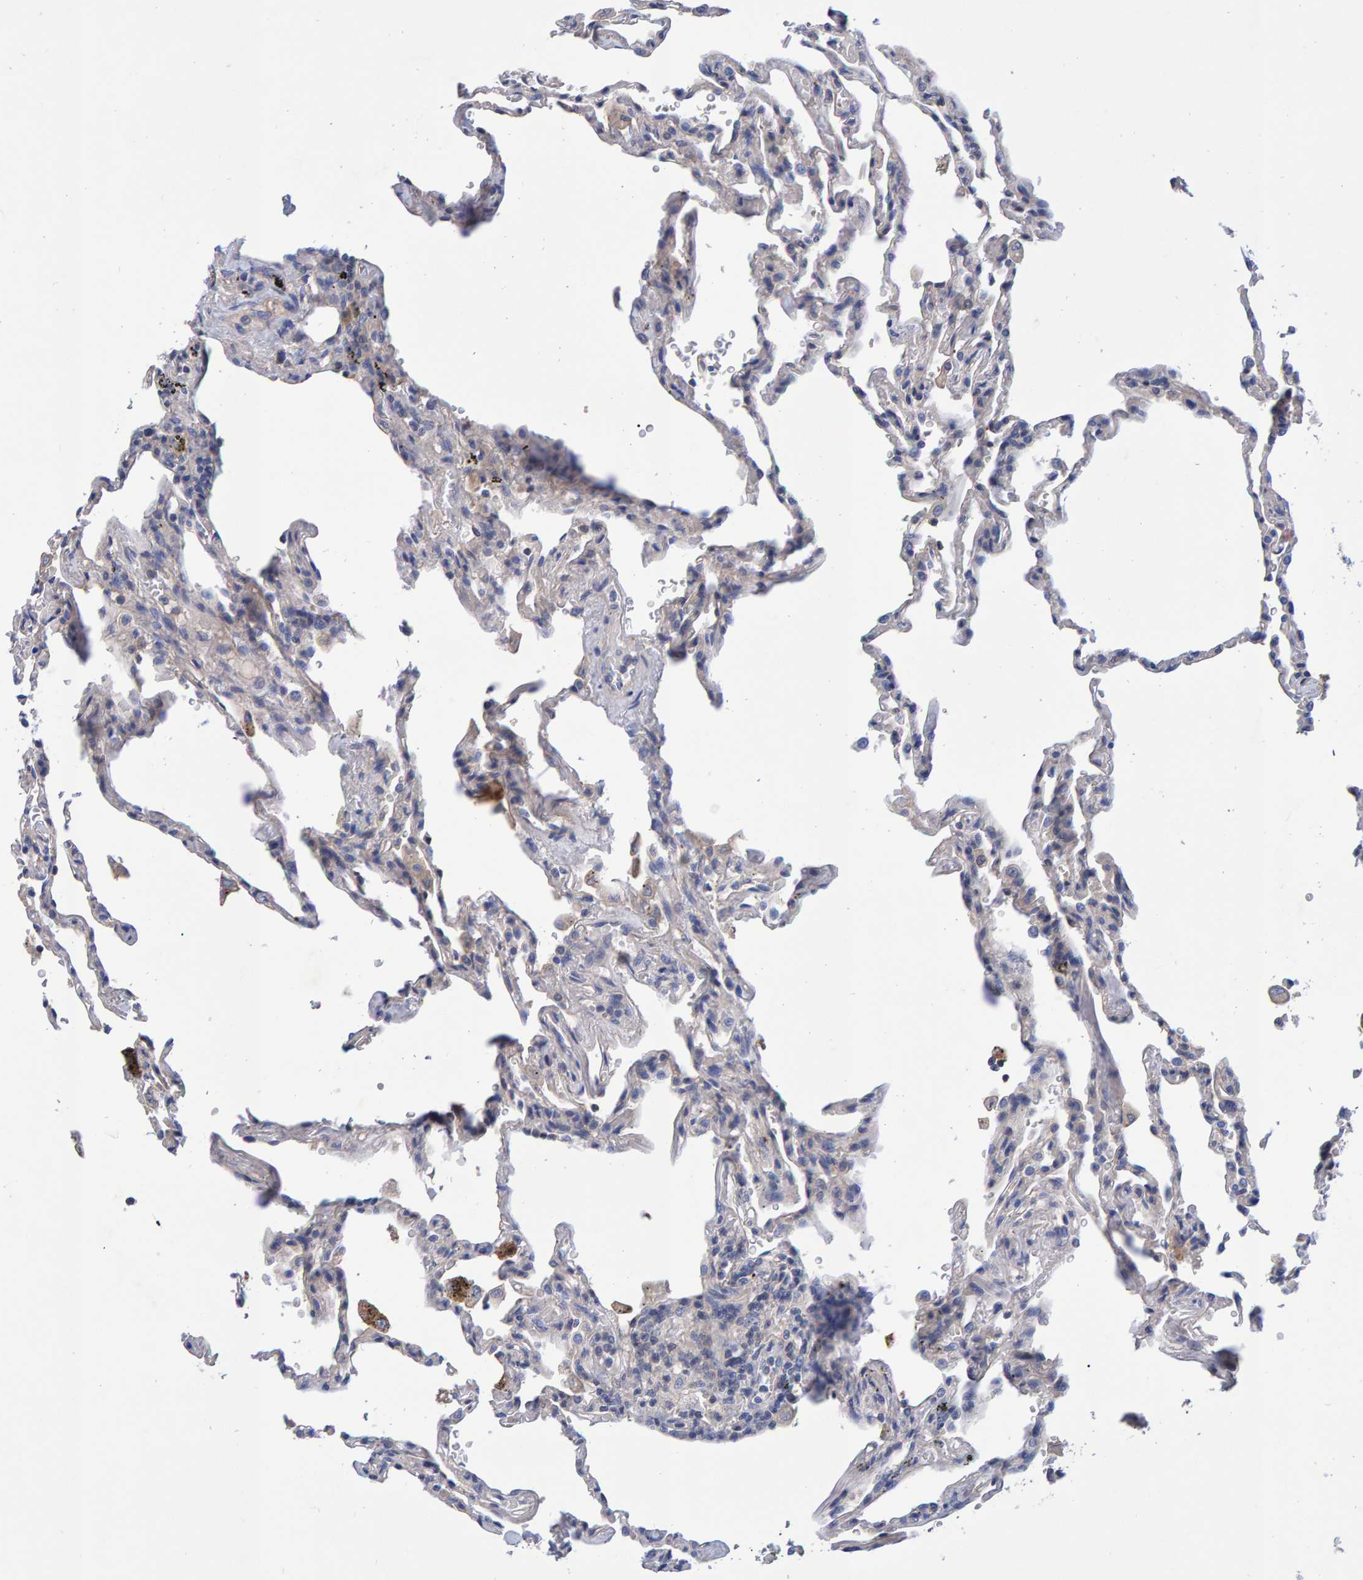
{"staining": {"intensity": "negative", "quantity": "none", "location": "none"}, "tissue": "lung", "cell_type": "Alveolar cells", "image_type": "normal", "snomed": [{"axis": "morphology", "description": "Normal tissue, NOS"}, {"axis": "topography", "description": "Lung"}], "caption": "IHC image of unremarkable lung: lung stained with DAB displays no significant protein positivity in alveolar cells.", "gene": "EFR3A", "patient": {"sex": "male", "age": 59}}